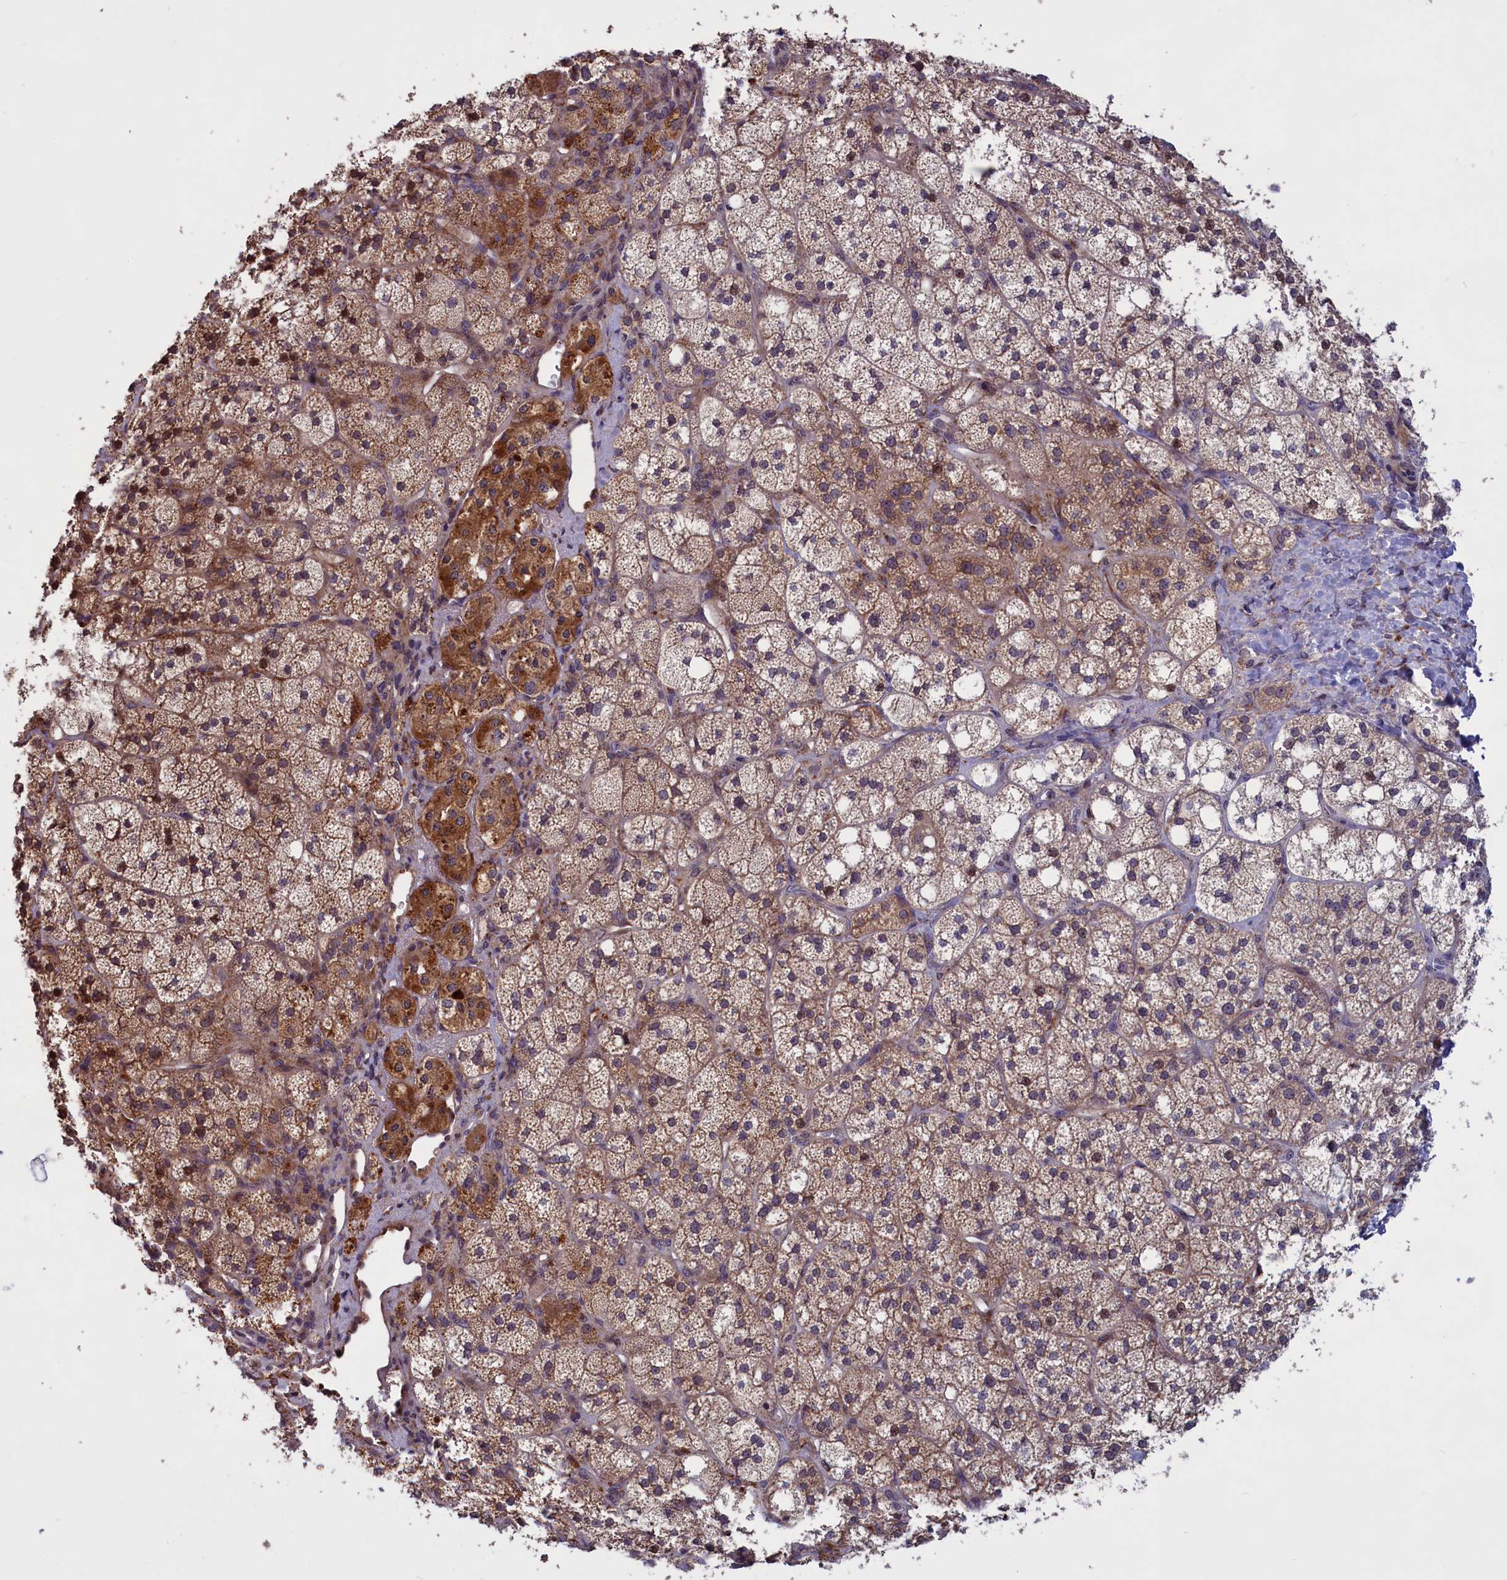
{"staining": {"intensity": "moderate", "quantity": "25%-75%", "location": "cytoplasmic/membranous,nuclear"}, "tissue": "adrenal gland", "cell_type": "Glandular cells", "image_type": "normal", "snomed": [{"axis": "morphology", "description": "Normal tissue, NOS"}, {"axis": "topography", "description": "Adrenal gland"}], "caption": "This histopathology image reveals immunohistochemistry staining of normal human adrenal gland, with medium moderate cytoplasmic/membranous,nuclear staining in approximately 25%-75% of glandular cells.", "gene": "DENND1B", "patient": {"sex": "male", "age": 61}}